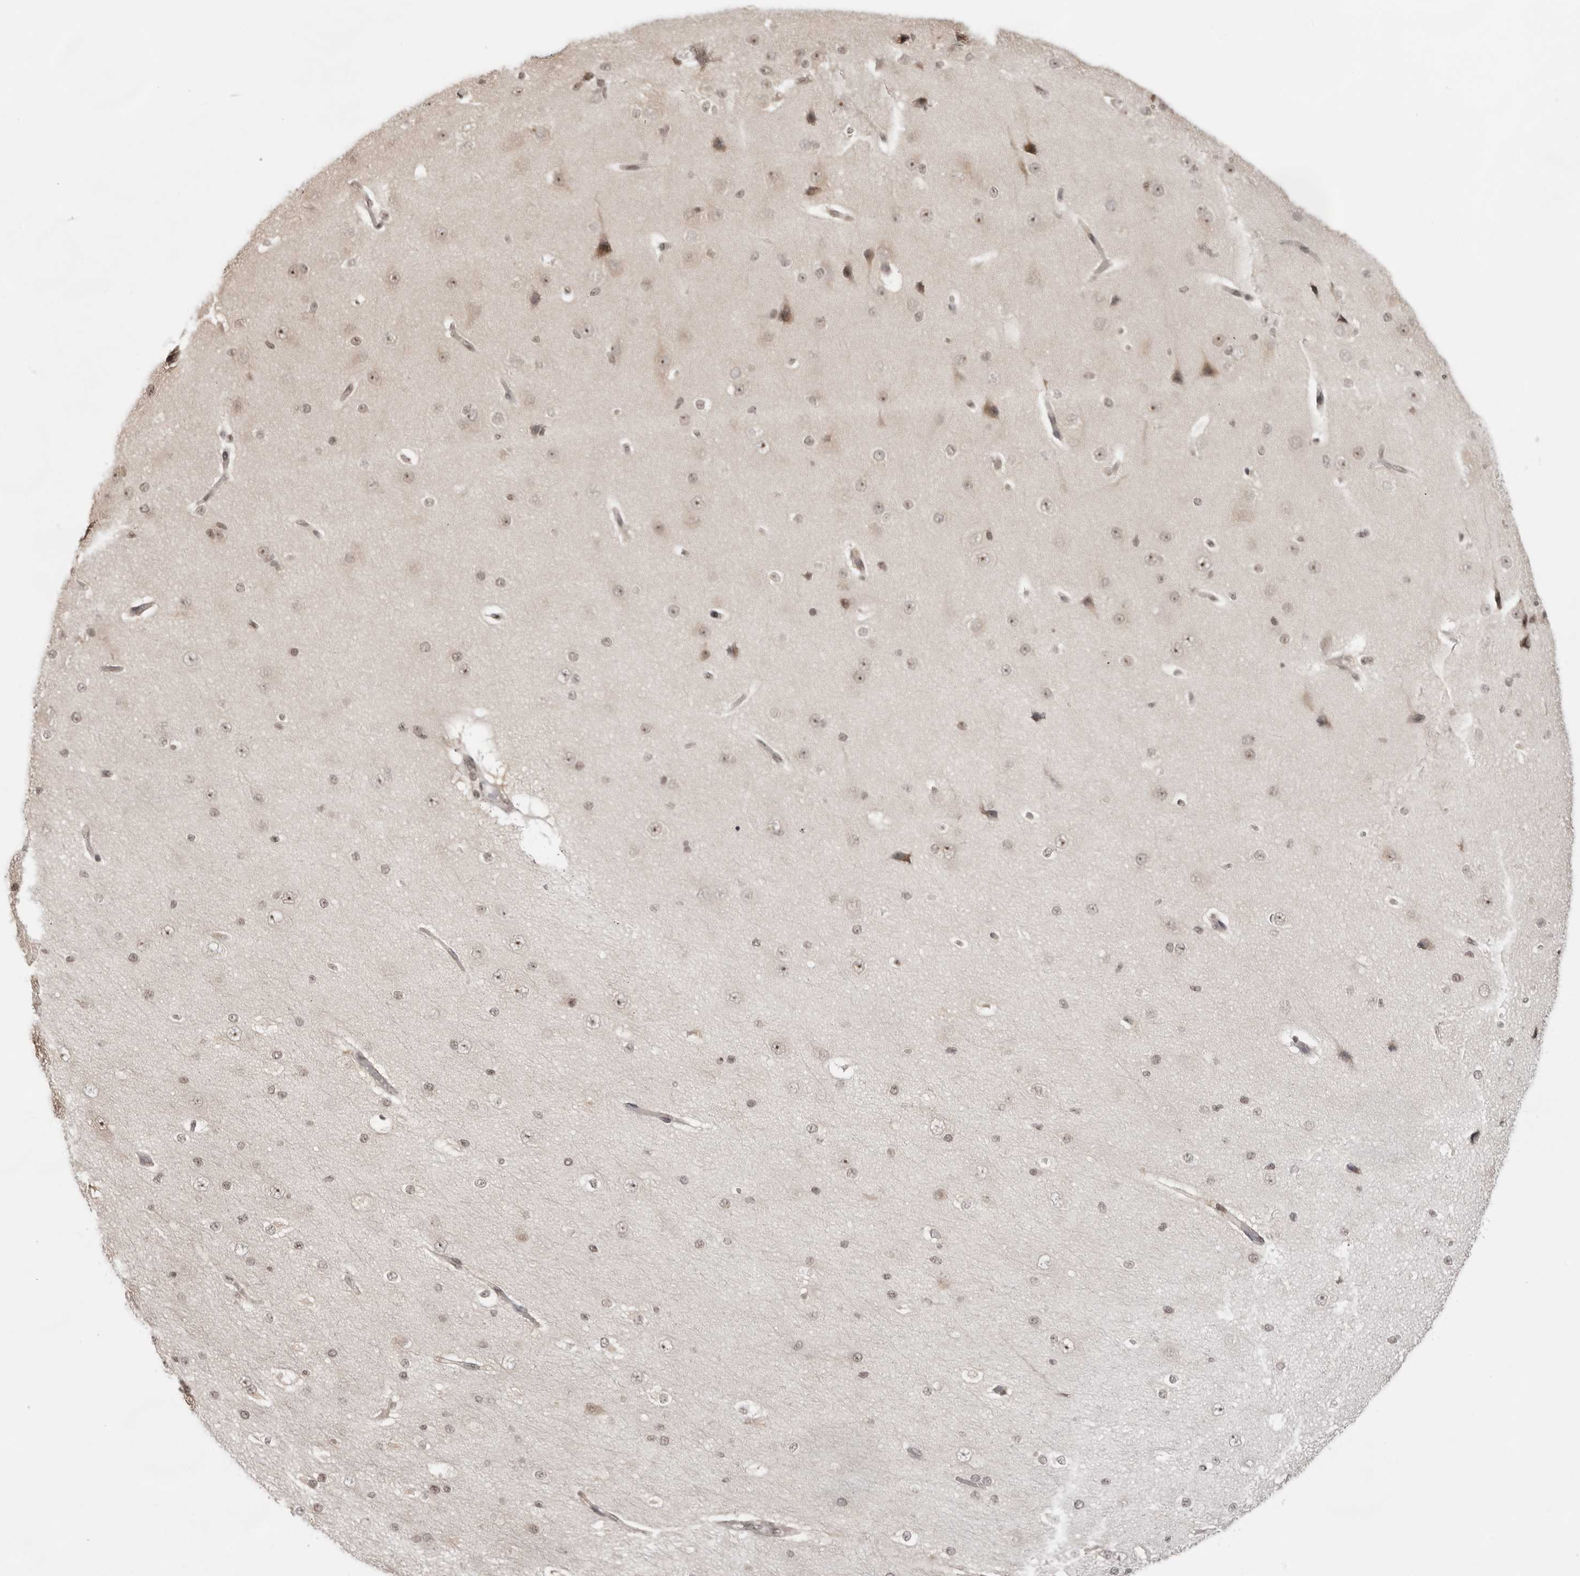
{"staining": {"intensity": "negative", "quantity": "none", "location": "none"}, "tissue": "cerebral cortex", "cell_type": "Endothelial cells", "image_type": "normal", "snomed": [{"axis": "morphology", "description": "Normal tissue, NOS"}, {"axis": "morphology", "description": "Developmental malformation"}, {"axis": "topography", "description": "Cerebral cortex"}], "caption": "There is no significant positivity in endothelial cells of cerebral cortex. (Immunohistochemistry, brightfield microscopy, high magnification).", "gene": "EXOSC10", "patient": {"sex": "female", "age": 30}}